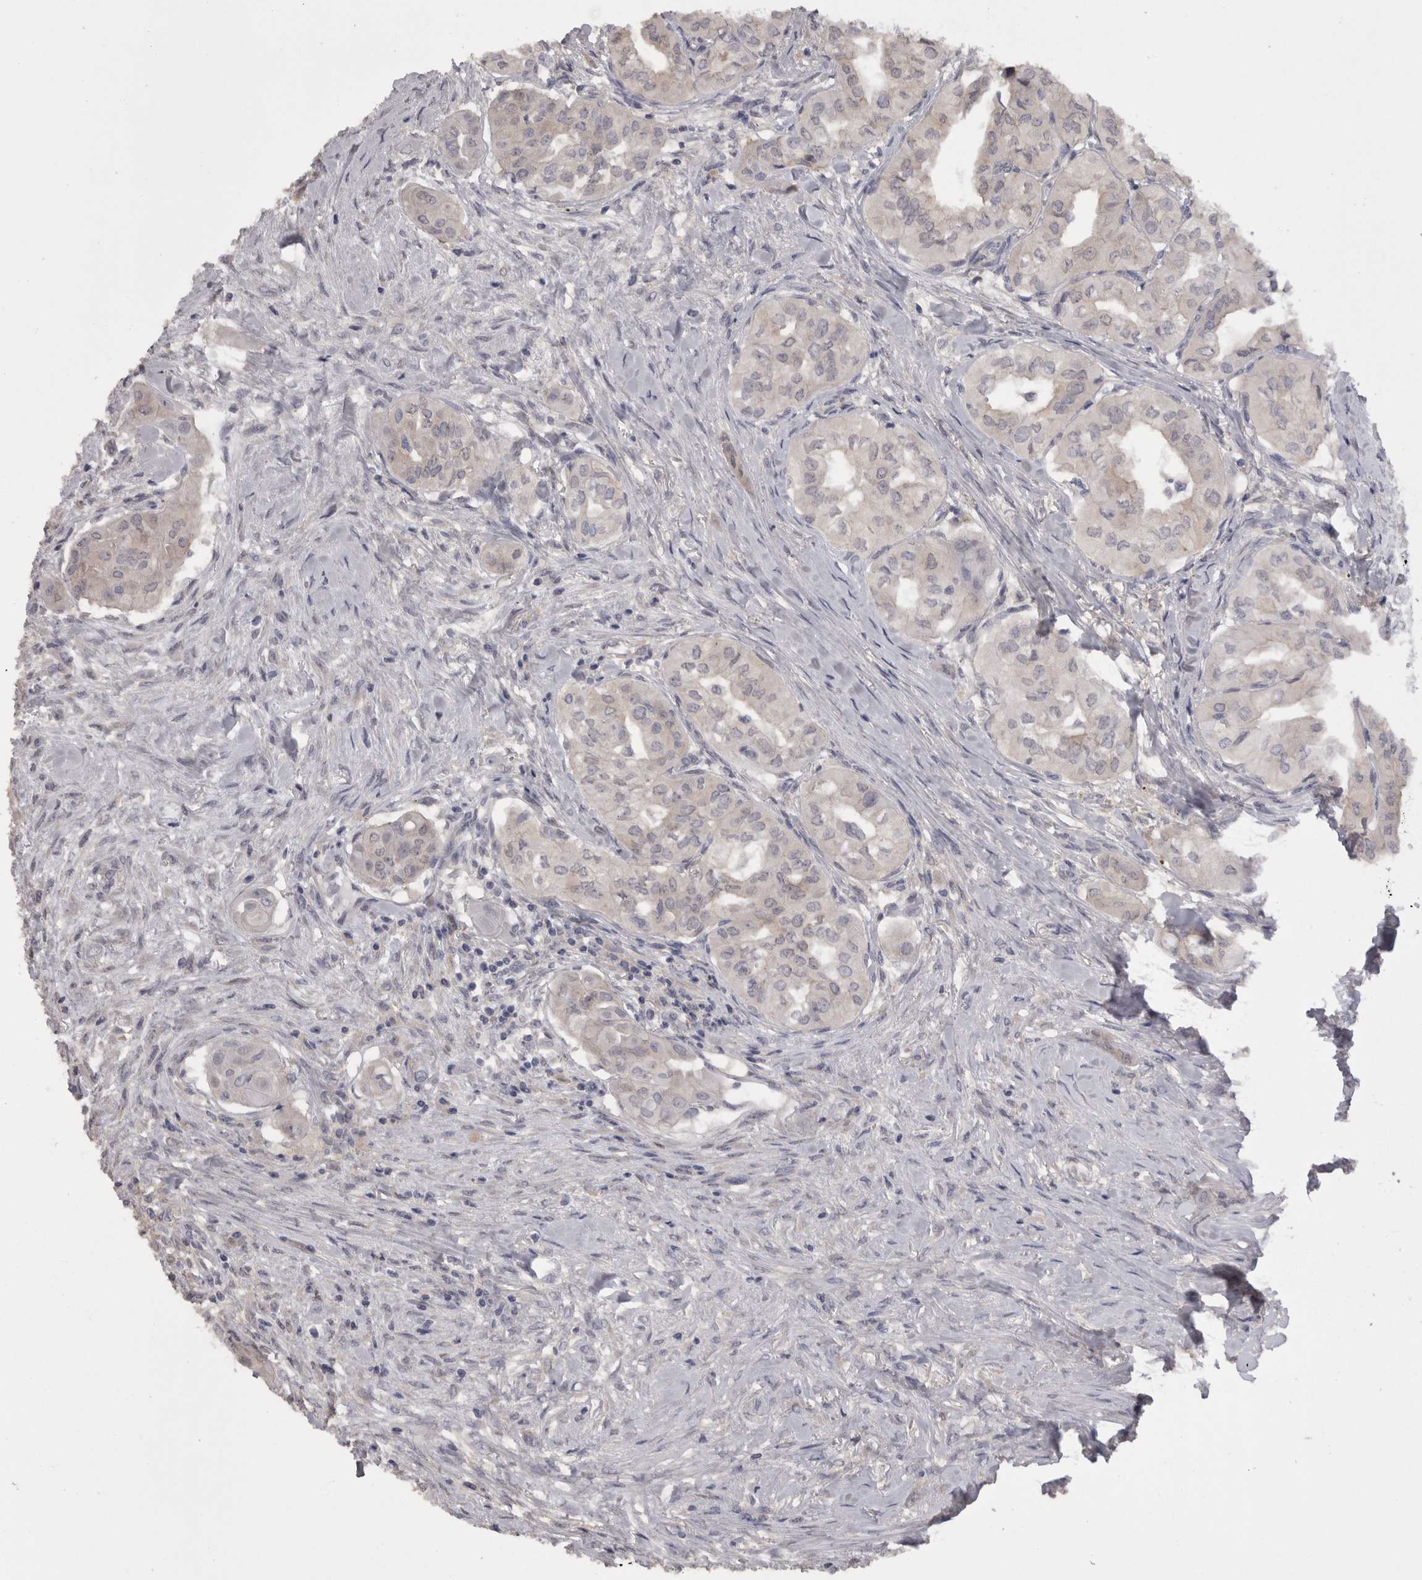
{"staining": {"intensity": "negative", "quantity": "none", "location": "none"}, "tissue": "thyroid cancer", "cell_type": "Tumor cells", "image_type": "cancer", "snomed": [{"axis": "morphology", "description": "Papillary adenocarcinoma, NOS"}, {"axis": "topography", "description": "Thyroid gland"}], "caption": "Protein analysis of thyroid cancer exhibits no significant staining in tumor cells.", "gene": "CAMK2D", "patient": {"sex": "female", "age": 59}}